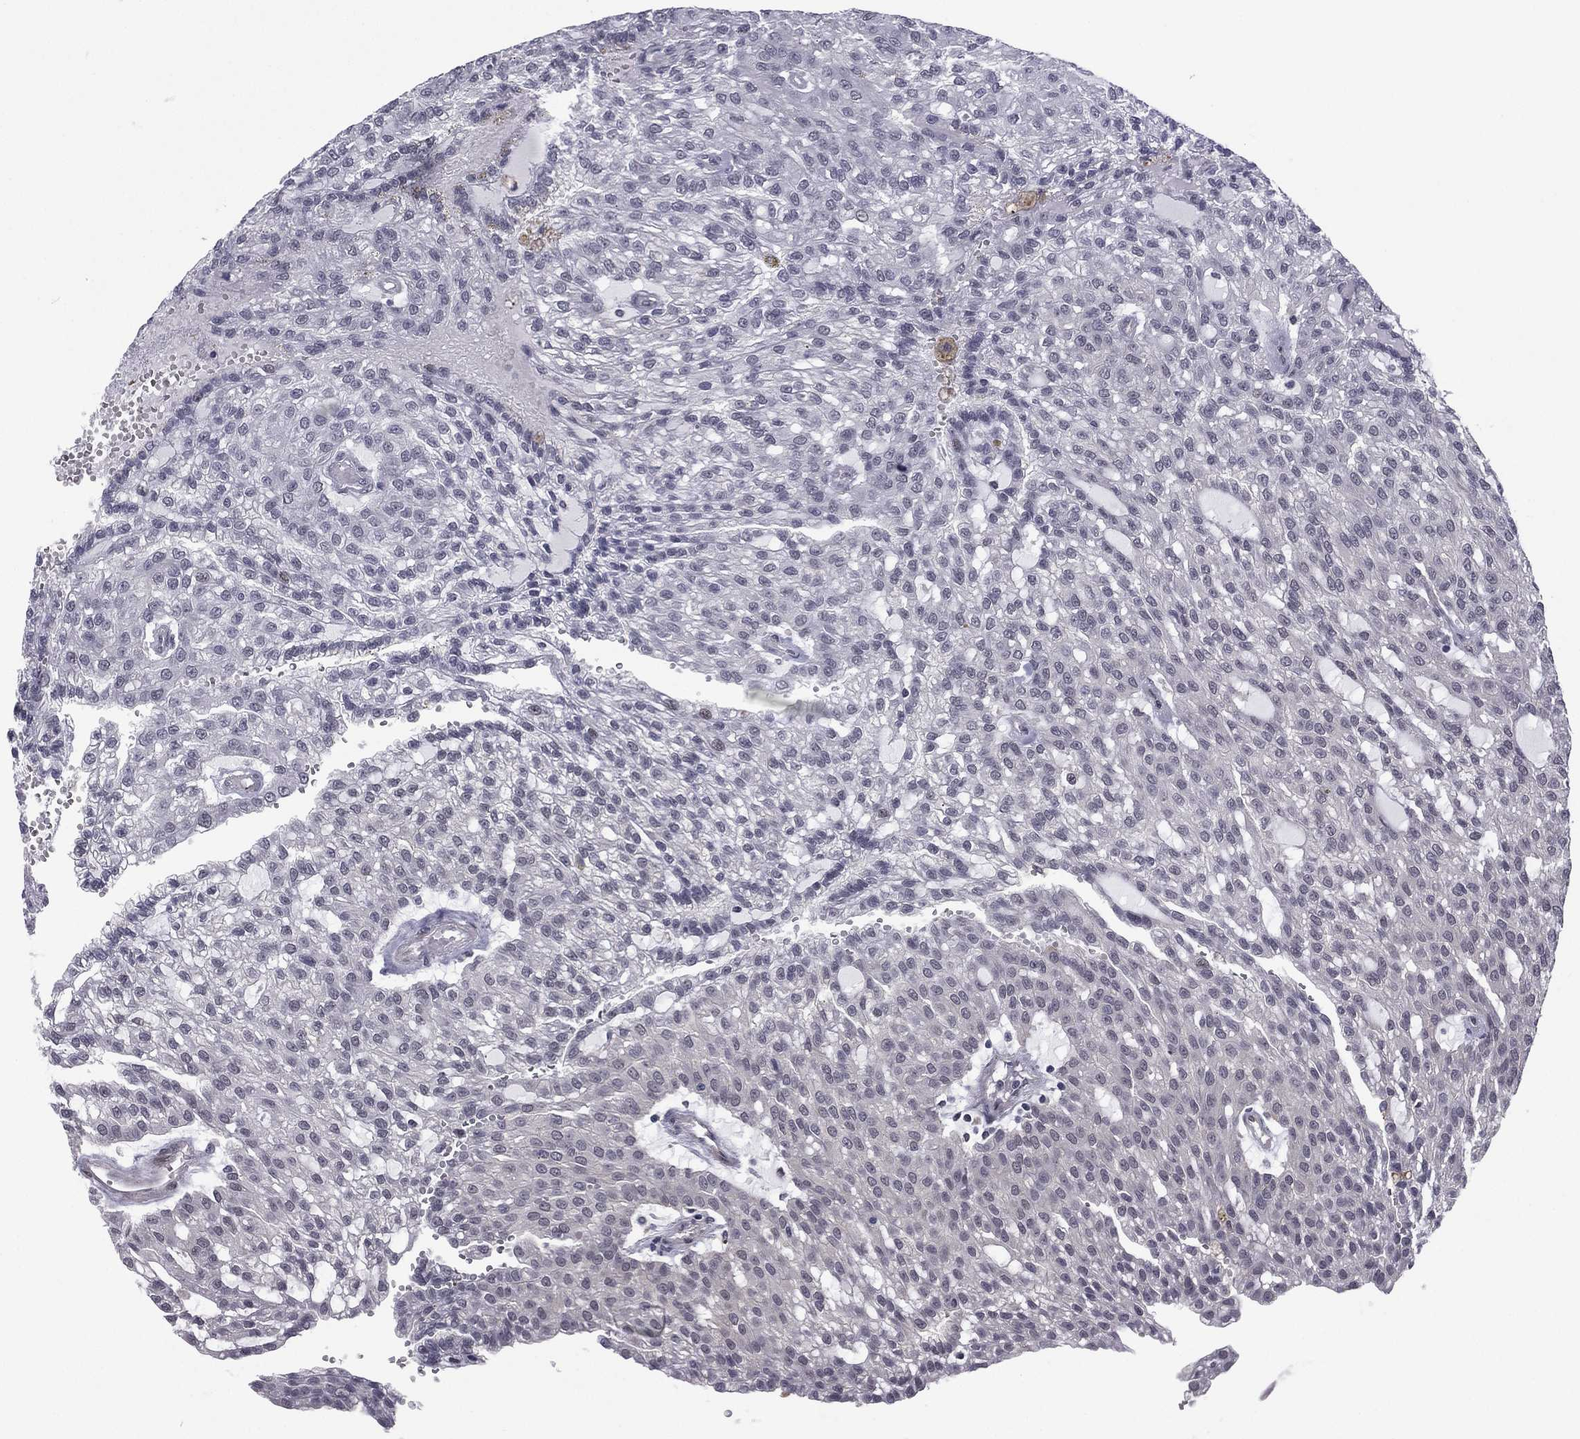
{"staining": {"intensity": "negative", "quantity": "none", "location": "none"}, "tissue": "renal cancer", "cell_type": "Tumor cells", "image_type": "cancer", "snomed": [{"axis": "morphology", "description": "Adenocarcinoma, NOS"}, {"axis": "topography", "description": "Kidney"}], "caption": "Protein analysis of renal adenocarcinoma demonstrates no significant expression in tumor cells.", "gene": "ACTRT2", "patient": {"sex": "male", "age": 63}}